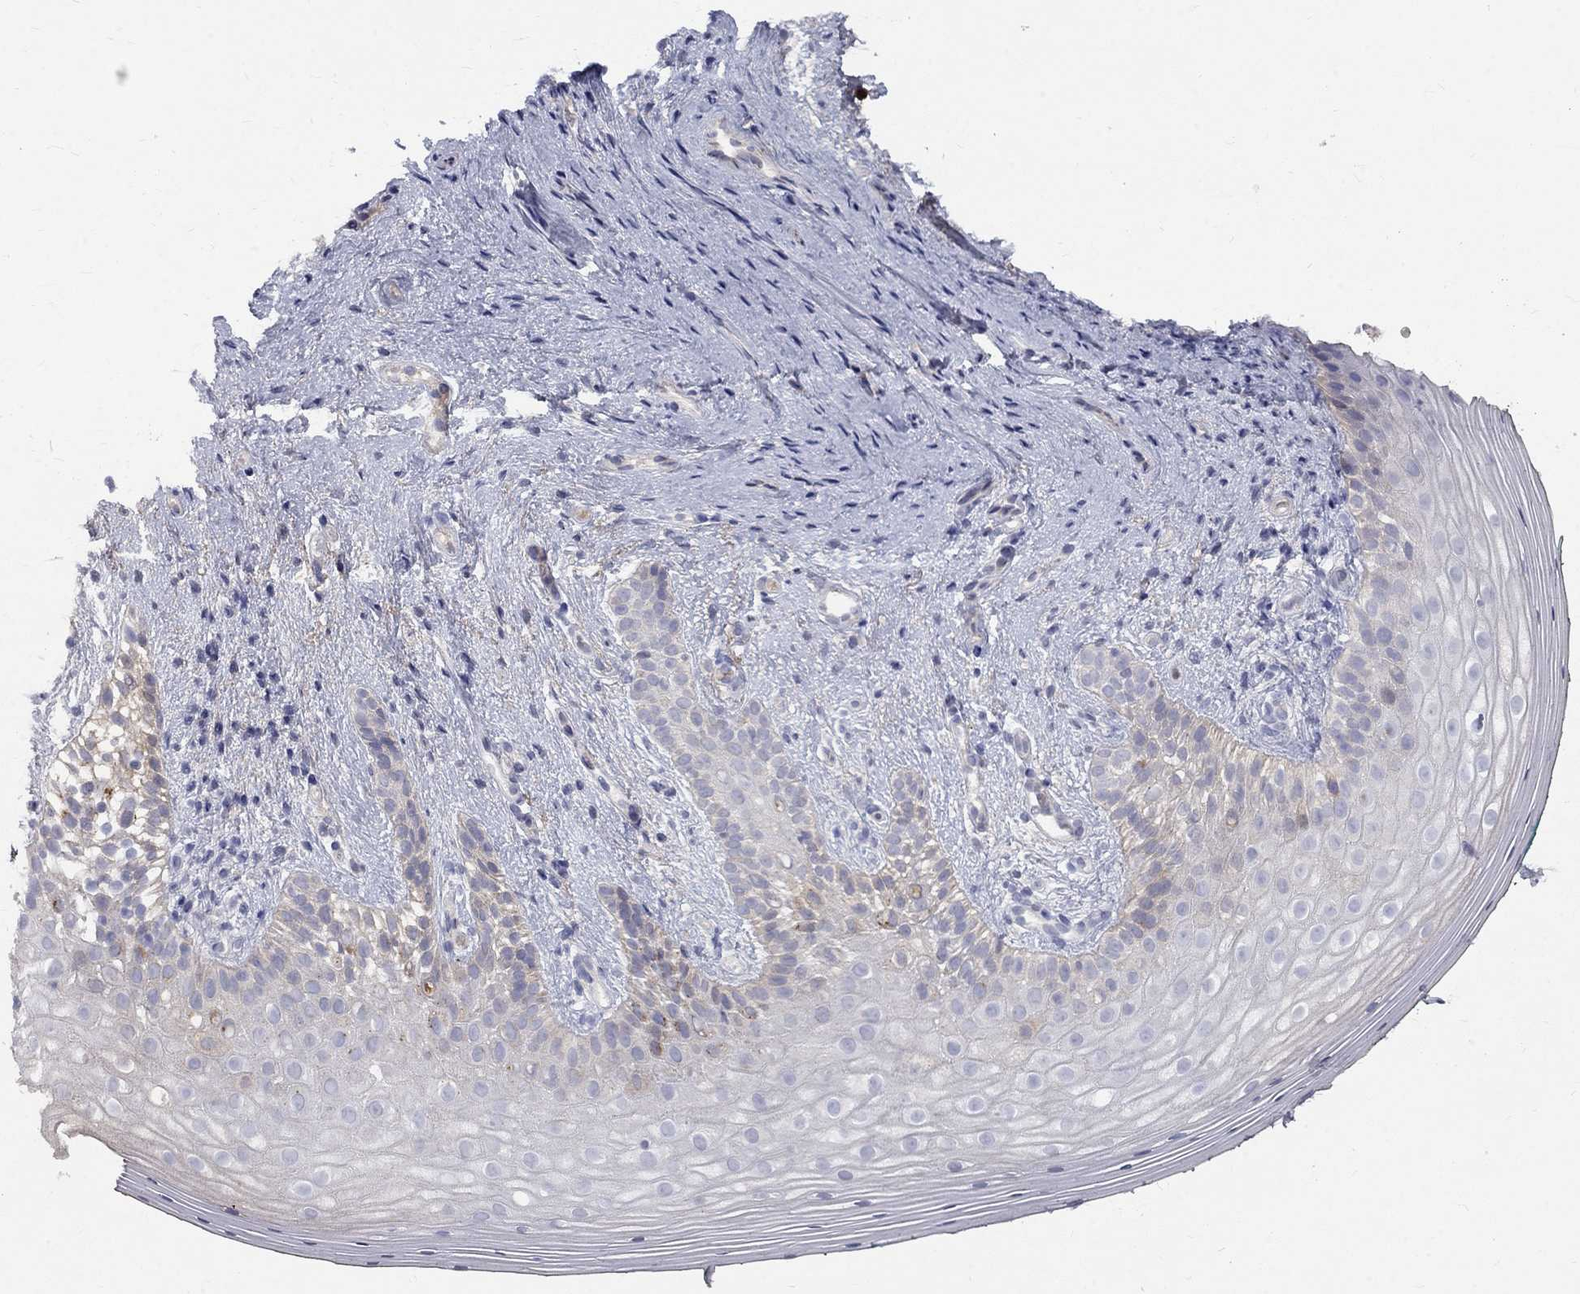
{"staining": {"intensity": "negative", "quantity": "none", "location": "none"}, "tissue": "vagina", "cell_type": "Squamous epithelial cells", "image_type": "normal", "snomed": [{"axis": "morphology", "description": "Normal tissue, NOS"}, {"axis": "topography", "description": "Vagina"}], "caption": "An image of vagina stained for a protein demonstrates no brown staining in squamous epithelial cells.", "gene": "EPDR1", "patient": {"sex": "female", "age": 47}}